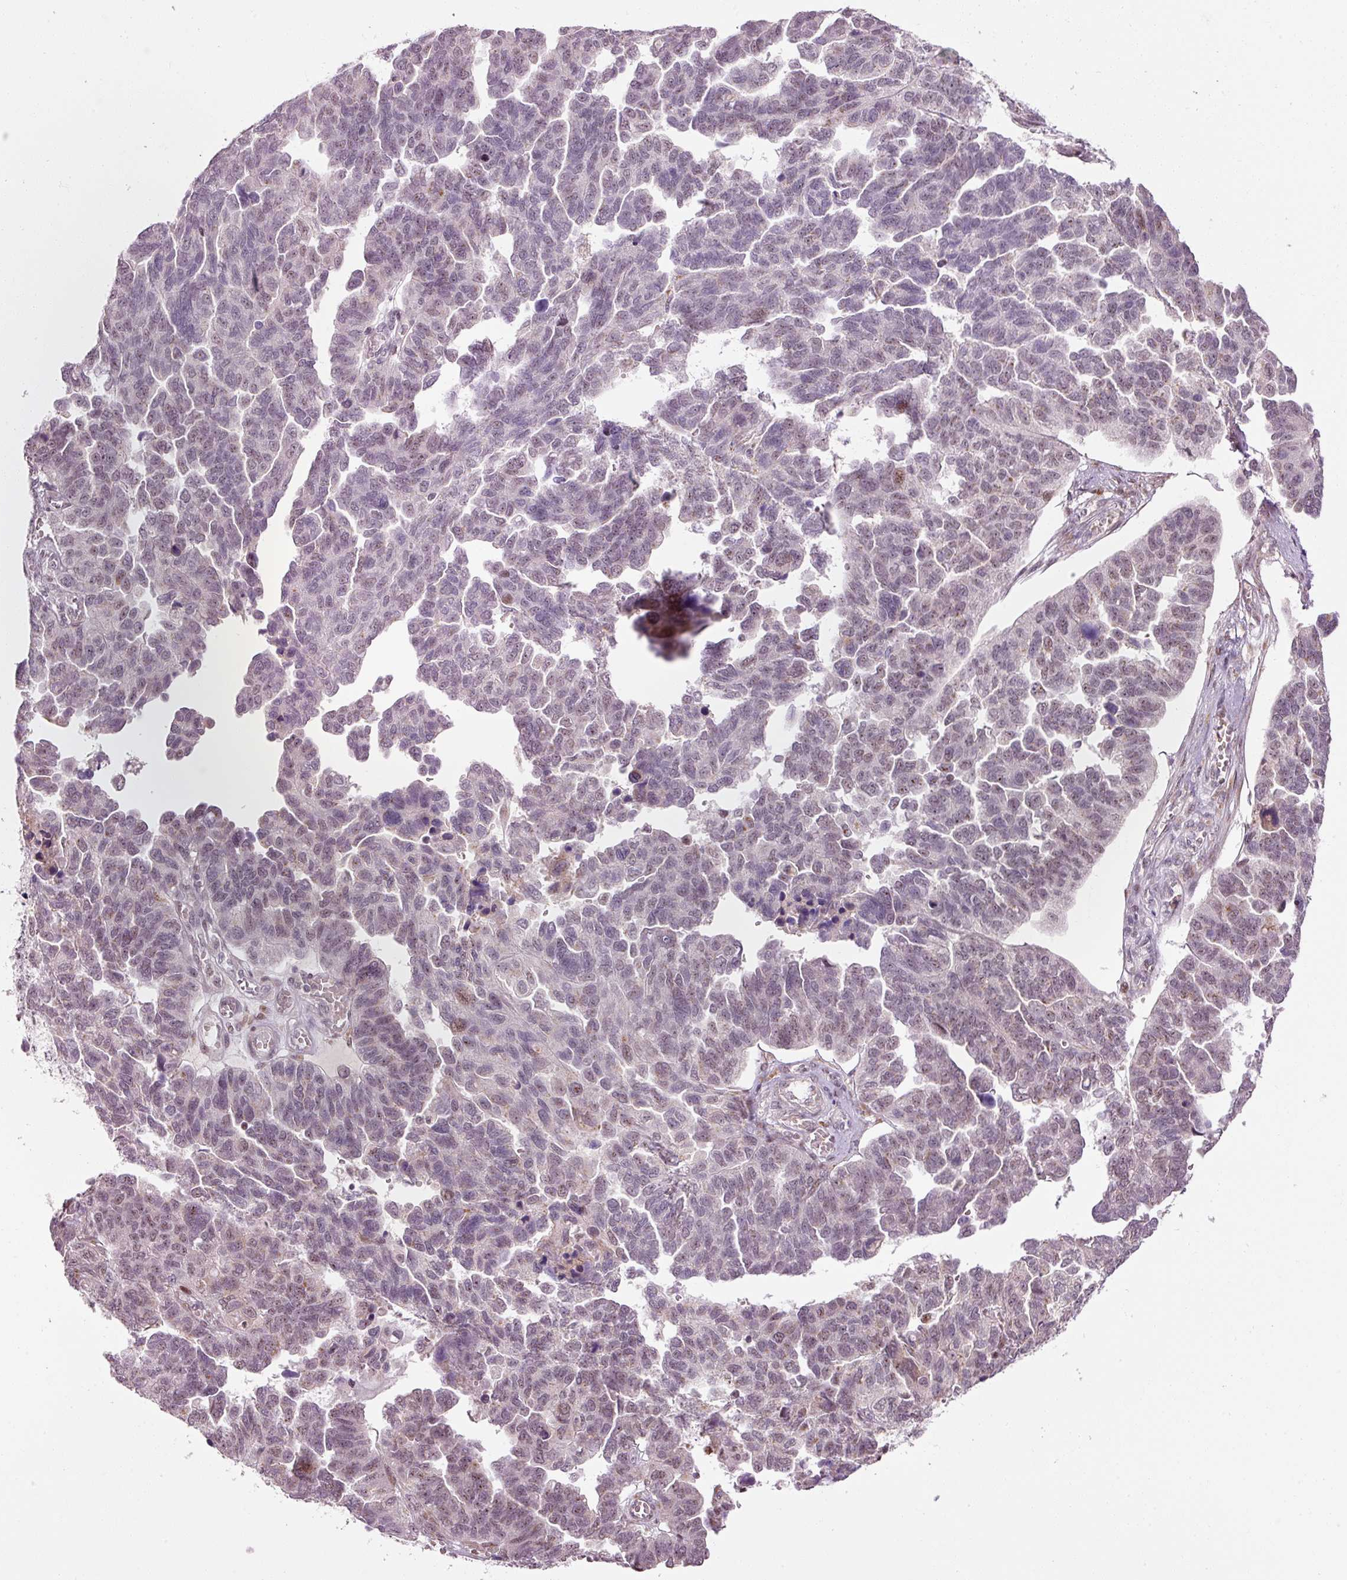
{"staining": {"intensity": "weak", "quantity": "<25%", "location": "nuclear"}, "tissue": "ovarian cancer", "cell_type": "Tumor cells", "image_type": "cancer", "snomed": [{"axis": "morphology", "description": "Cystadenocarcinoma, serous, NOS"}, {"axis": "topography", "description": "Ovary"}], "caption": "This is an immunohistochemistry micrograph of human ovarian cancer (serous cystadenocarcinoma). There is no staining in tumor cells.", "gene": "ANKRD20A1", "patient": {"sex": "female", "age": 64}}